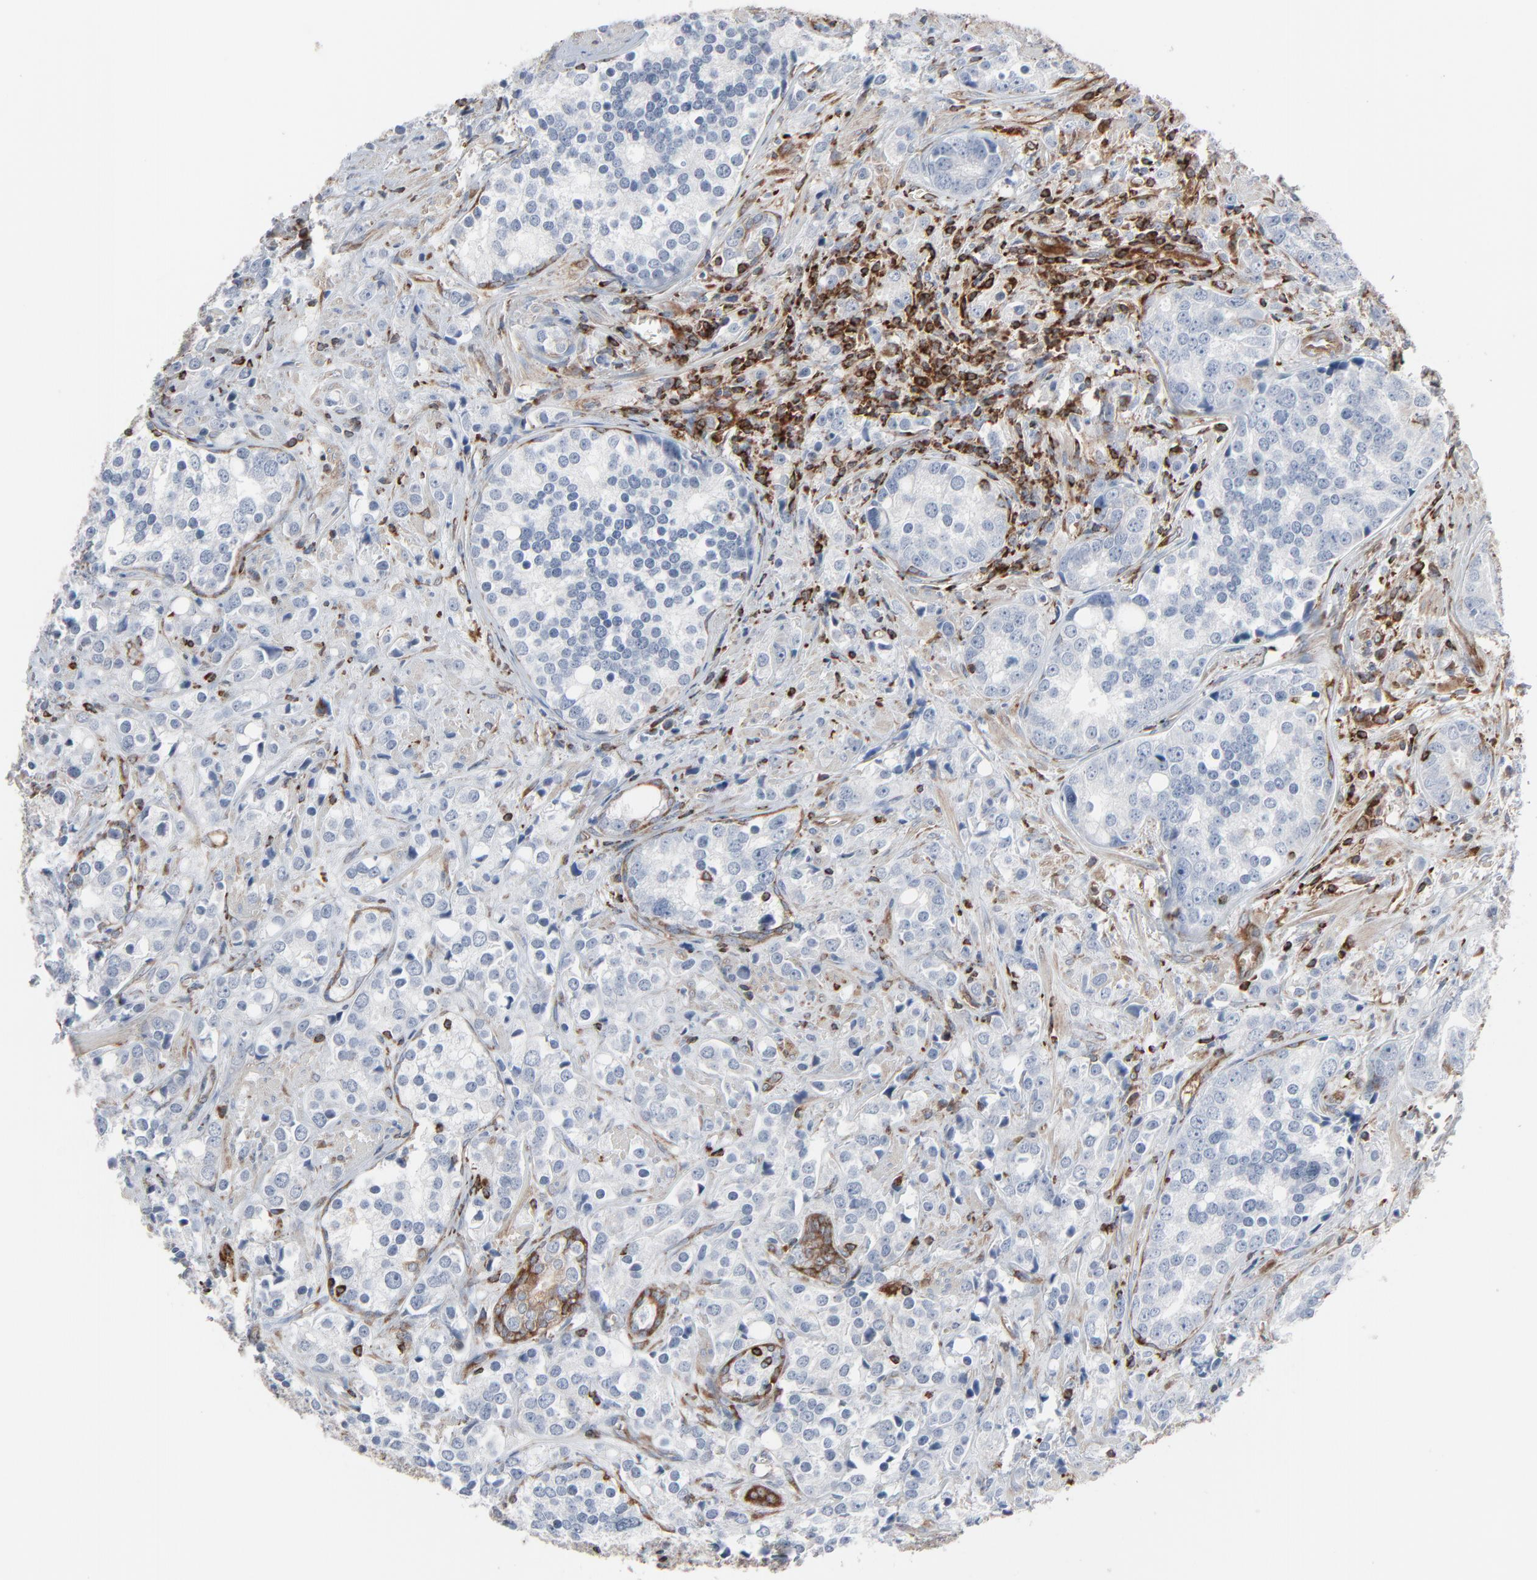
{"staining": {"intensity": "negative", "quantity": "none", "location": "none"}, "tissue": "prostate cancer", "cell_type": "Tumor cells", "image_type": "cancer", "snomed": [{"axis": "morphology", "description": "Adenocarcinoma, High grade"}, {"axis": "topography", "description": "Prostate"}], "caption": "A high-resolution photomicrograph shows immunohistochemistry staining of prostate cancer (high-grade adenocarcinoma), which shows no significant positivity in tumor cells.", "gene": "OPTN", "patient": {"sex": "male", "age": 71}}